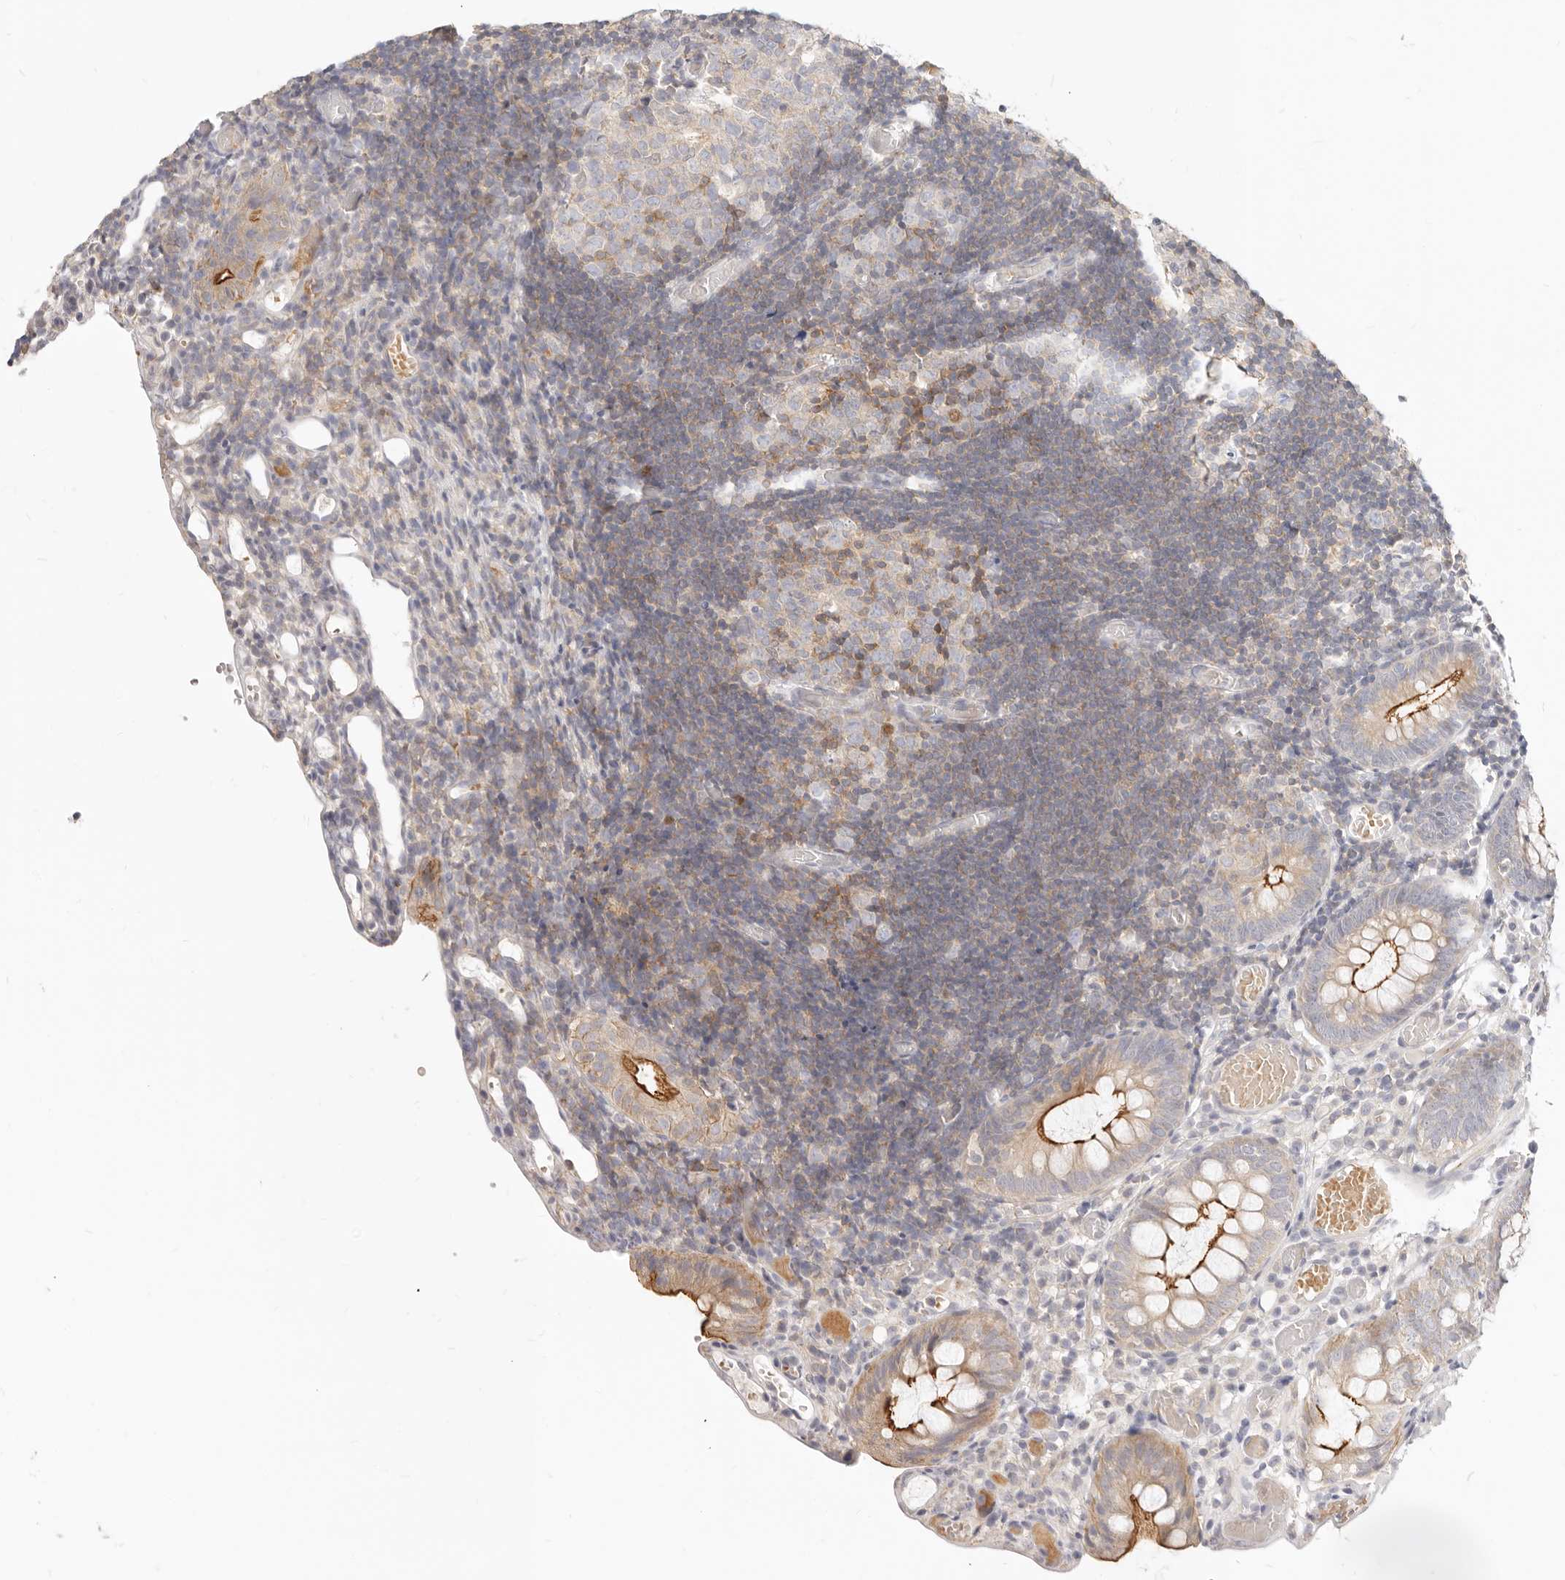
{"staining": {"intensity": "negative", "quantity": "none", "location": "none"}, "tissue": "colon", "cell_type": "Endothelial cells", "image_type": "normal", "snomed": [{"axis": "morphology", "description": "Normal tissue, NOS"}, {"axis": "topography", "description": "Colon"}], "caption": "The micrograph exhibits no significant expression in endothelial cells of colon.", "gene": "LTB4R2", "patient": {"sex": "male", "age": 14}}